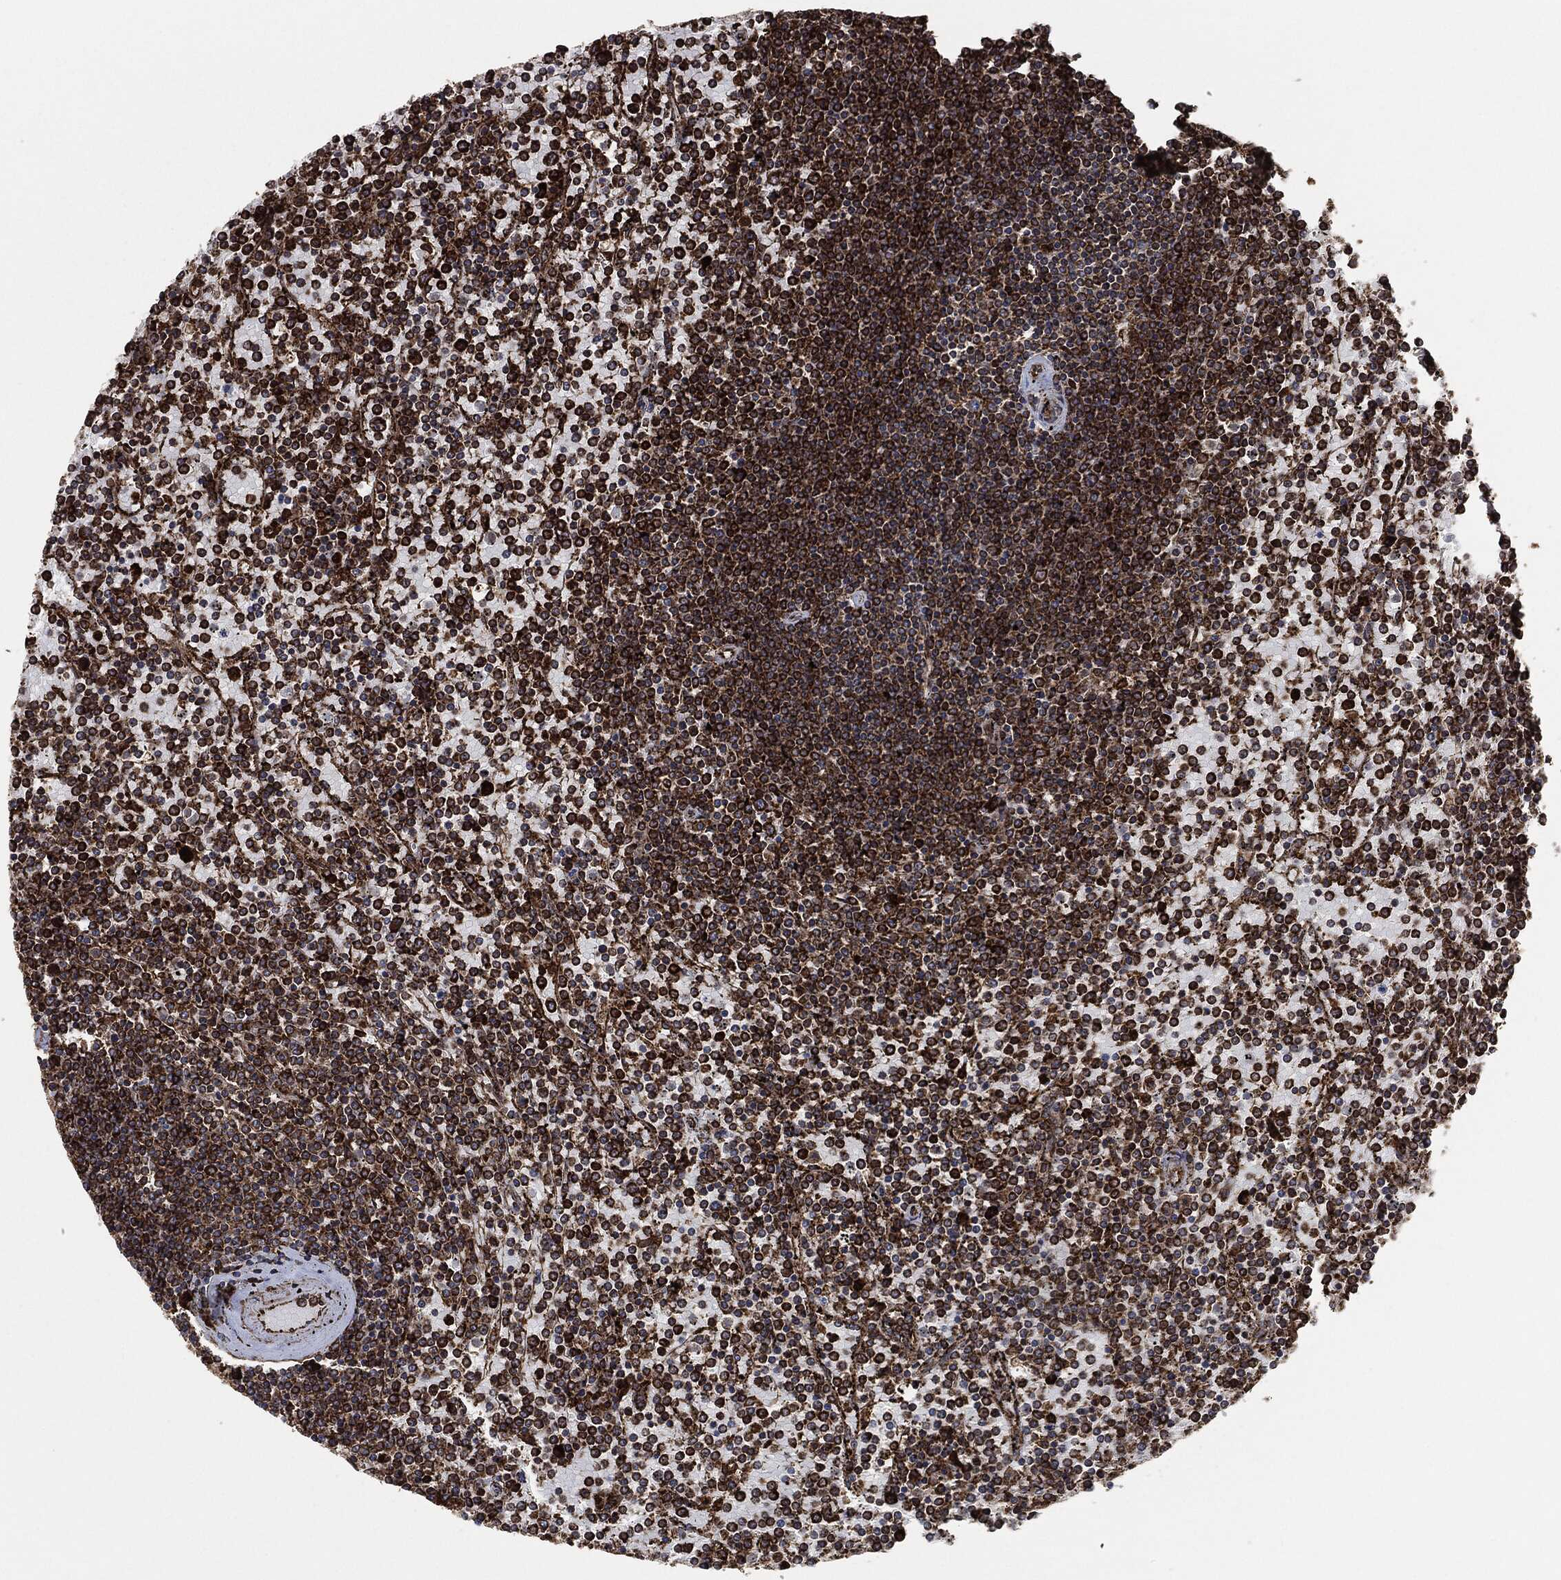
{"staining": {"intensity": "strong", "quantity": ">75%", "location": "cytoplasmic/membranous"}, "tissue": "lymphoma", "cell_type": "Tumor cells", "image_type": "cancer", "snomed": [{"axis": "morphology", "description": "Malignant lymphoma, non-Hodgkin's type, Low grade"}, {"axis": "topography", "description": "Spleen"}], "caption": "DAB immunohistochemical staining of human lymphoma demonstrates strong cytoplasmic/membranous protein expression in about >75% of tumor cells.", "gene": "AMFR", "patient": {"sex": "female", "age": 77}}